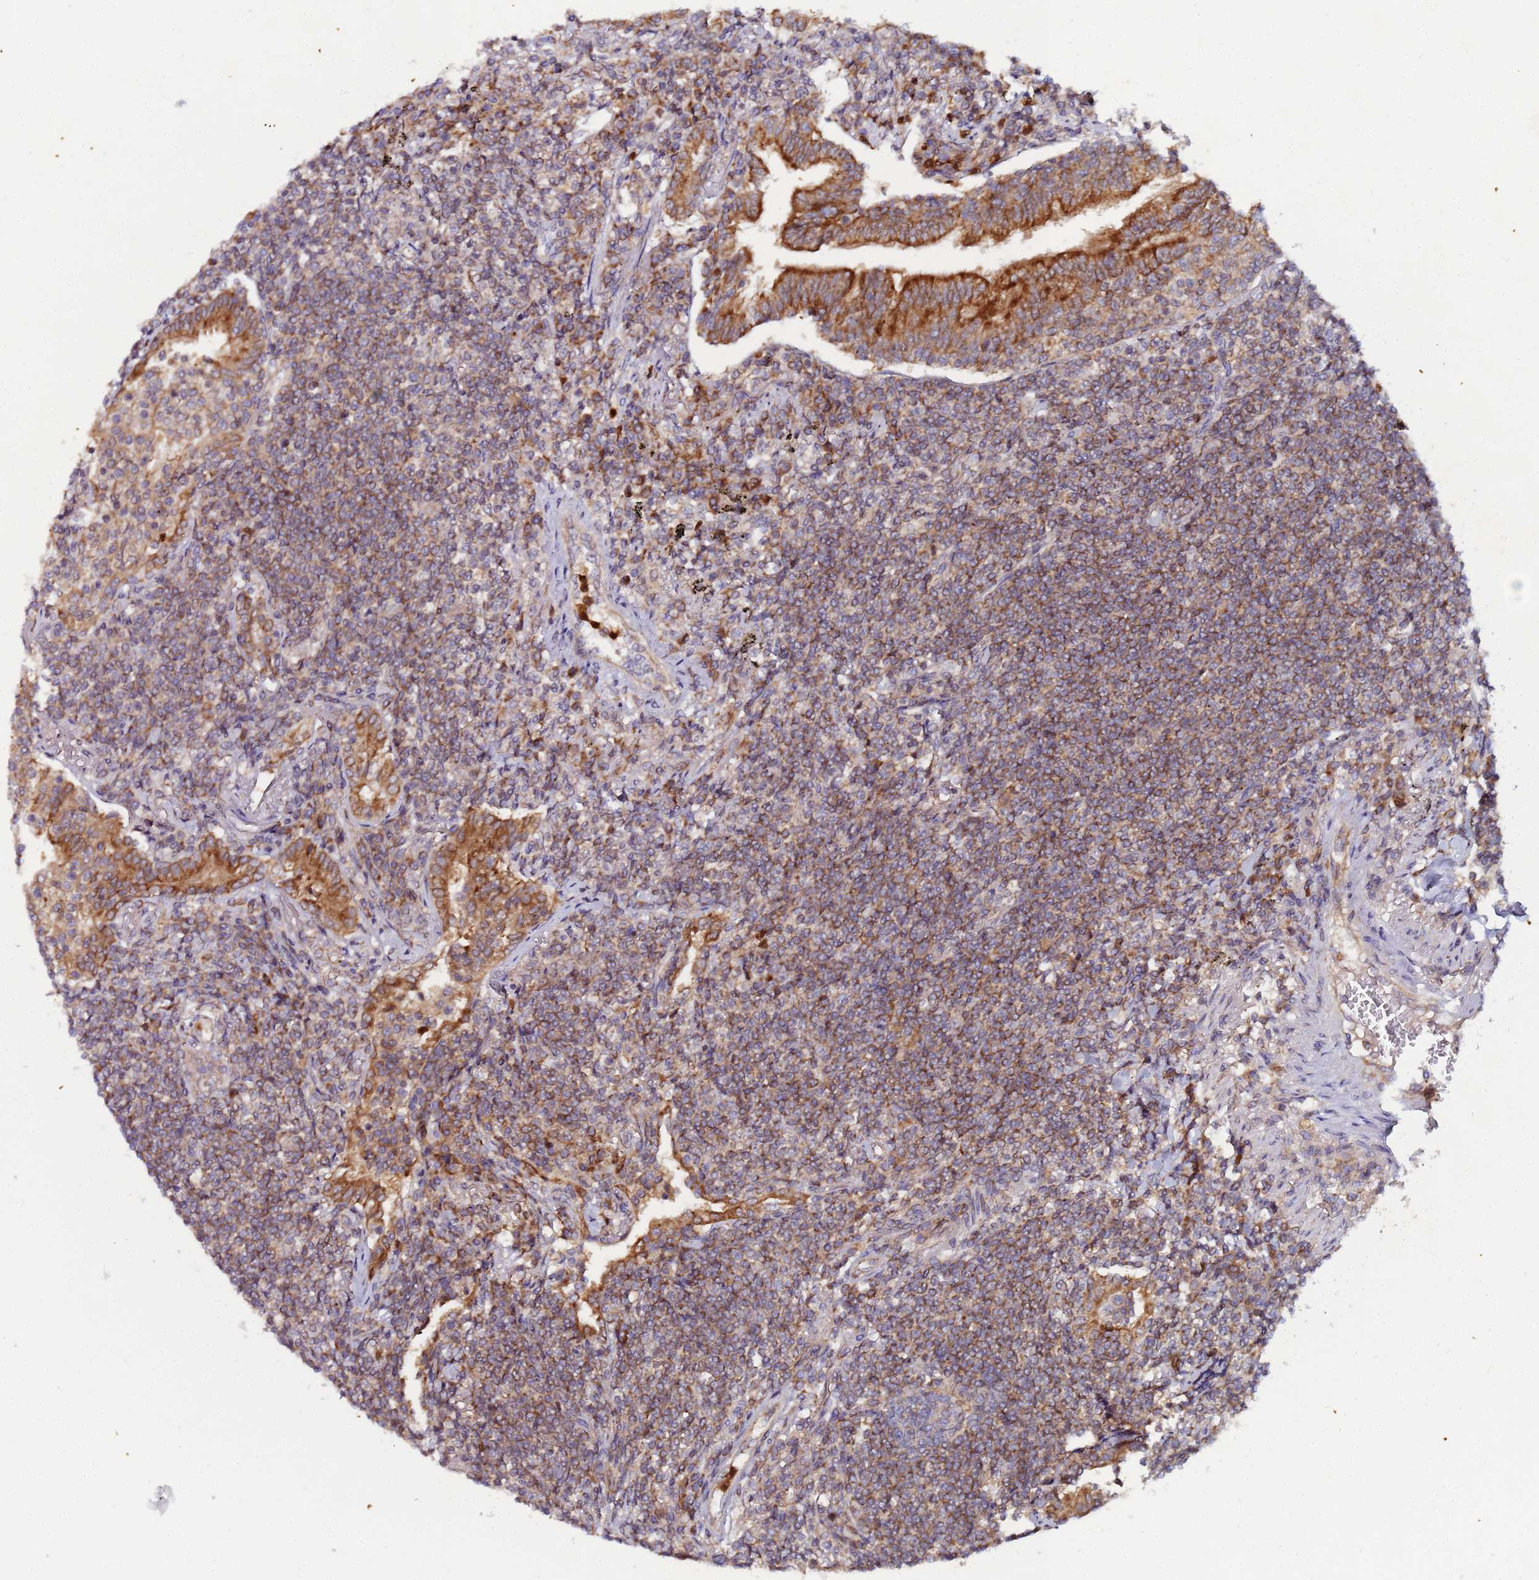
{"staining": {"intensity": "moderate", "quantity": ">75%", "location": "cytoplasmic/membranous"}, "tissue": "lymphoma", "cell_type": "Tumor cells", "image_type": "cancer", "snomed": [{"axis": "morphology", "description": "Malignant lymphoma, non-Hodgkin's type, Low grade"}, {"axis": "topography", "description": "Lung"}], "caption": "DAB immunohistochemical staining of human lymphoma exhibits moderate cytoplasmic/membranous protein positivity in approximately >75% of tumor cells. (brown staining indicates protein expression, while blue staining denotes nuclei).", "gene": "CCDC127", "patient": {"sex": "female", "age": 71}}